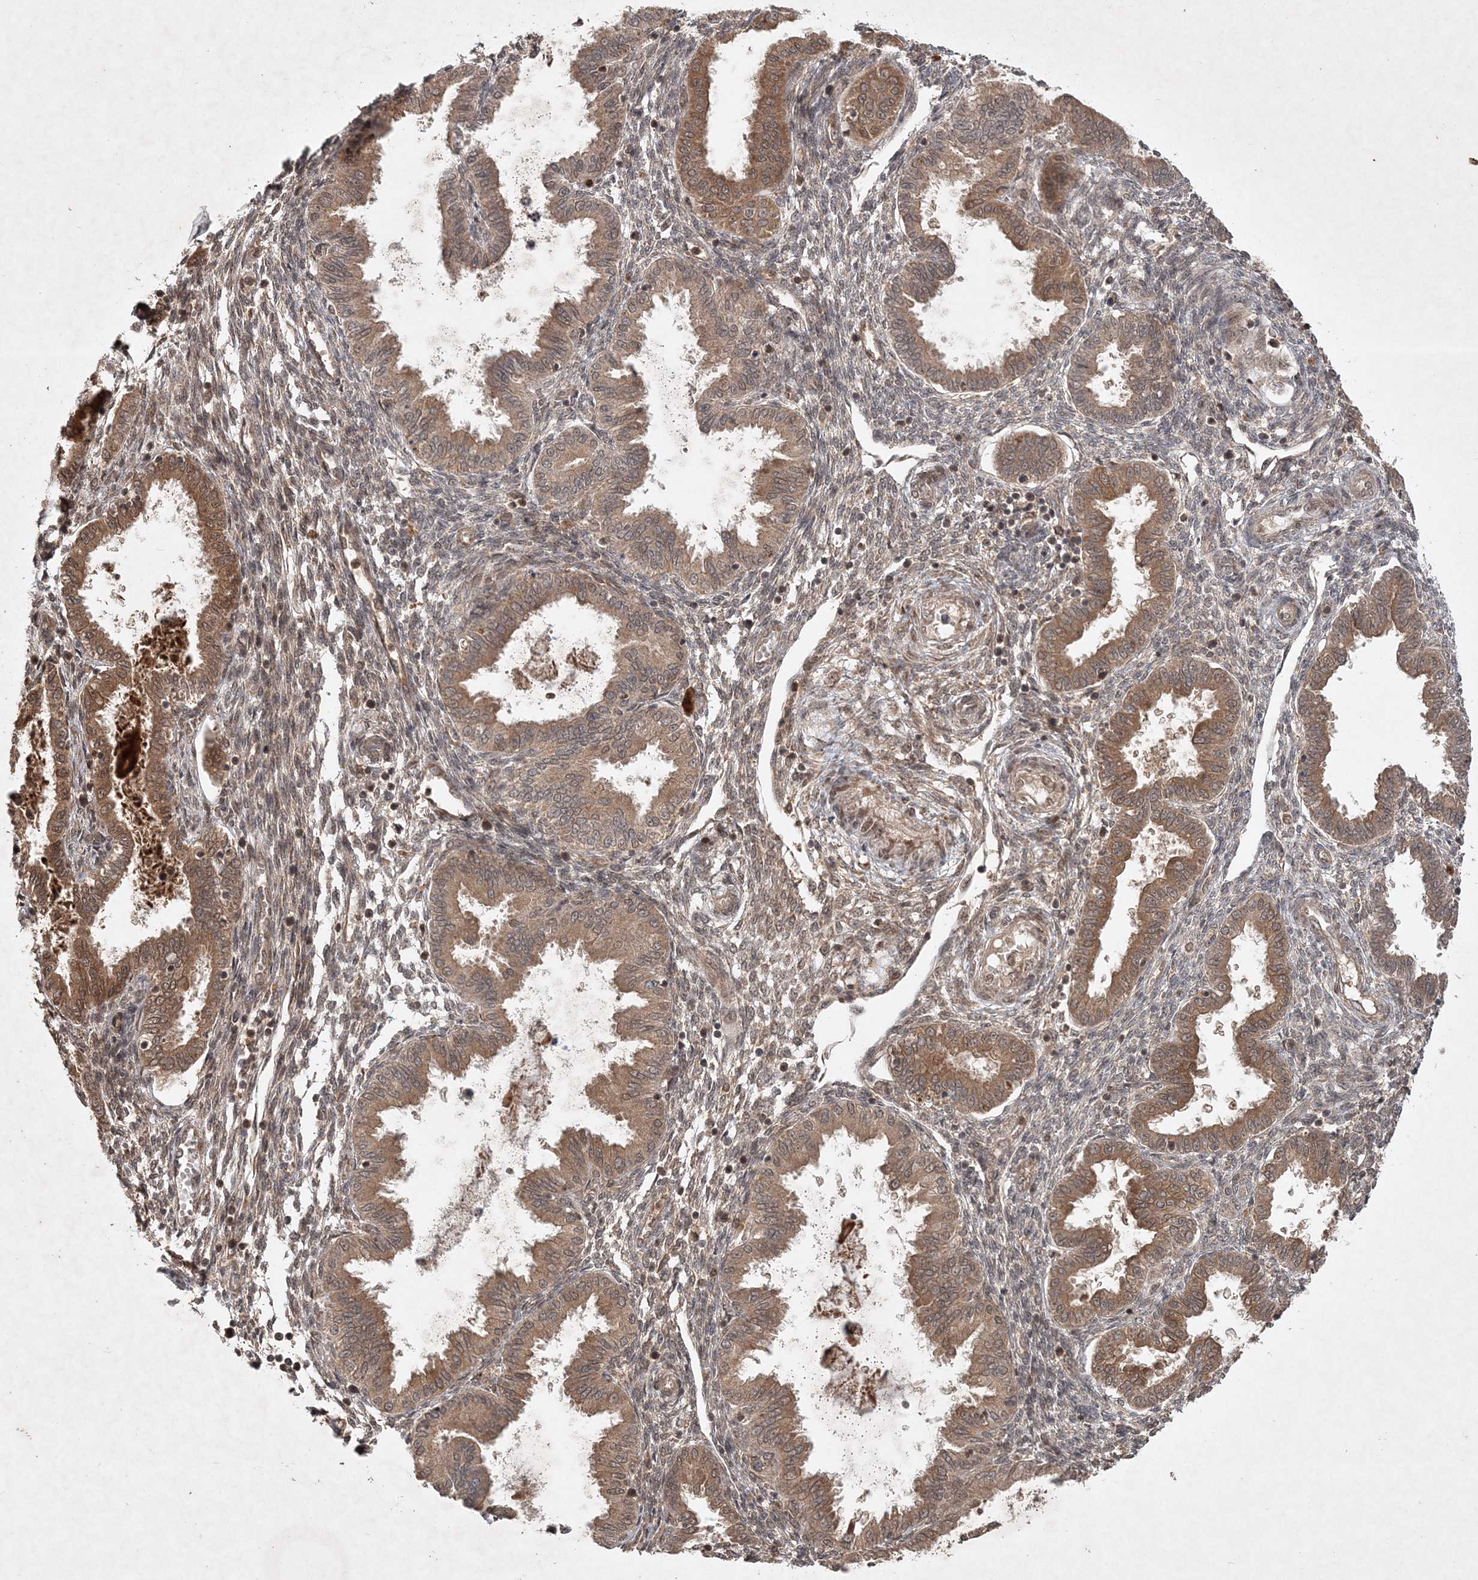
{"staining": {"intensity": "moderate", "quantity": "25%-75%", "location": "cytoplasmic/membranous"}, "tissue": "endometrium", "cell_type": "Cells in endometrial stroma", "image_type": "normal", "snomed": [{"axis": "morphology", "description": "Normal tissue, NOS"}, {"axis": "topography", "description": "Endometrium"}], "caption": "This micrograph exhibits IHC staining of benign human endometrium, with medium moderate cytoplasmic/membranous staining in approximately 25%-75% of cells in endometrial stroma.", "gene": "UBR3", "patient": {"sex": "female", "age": 33}}